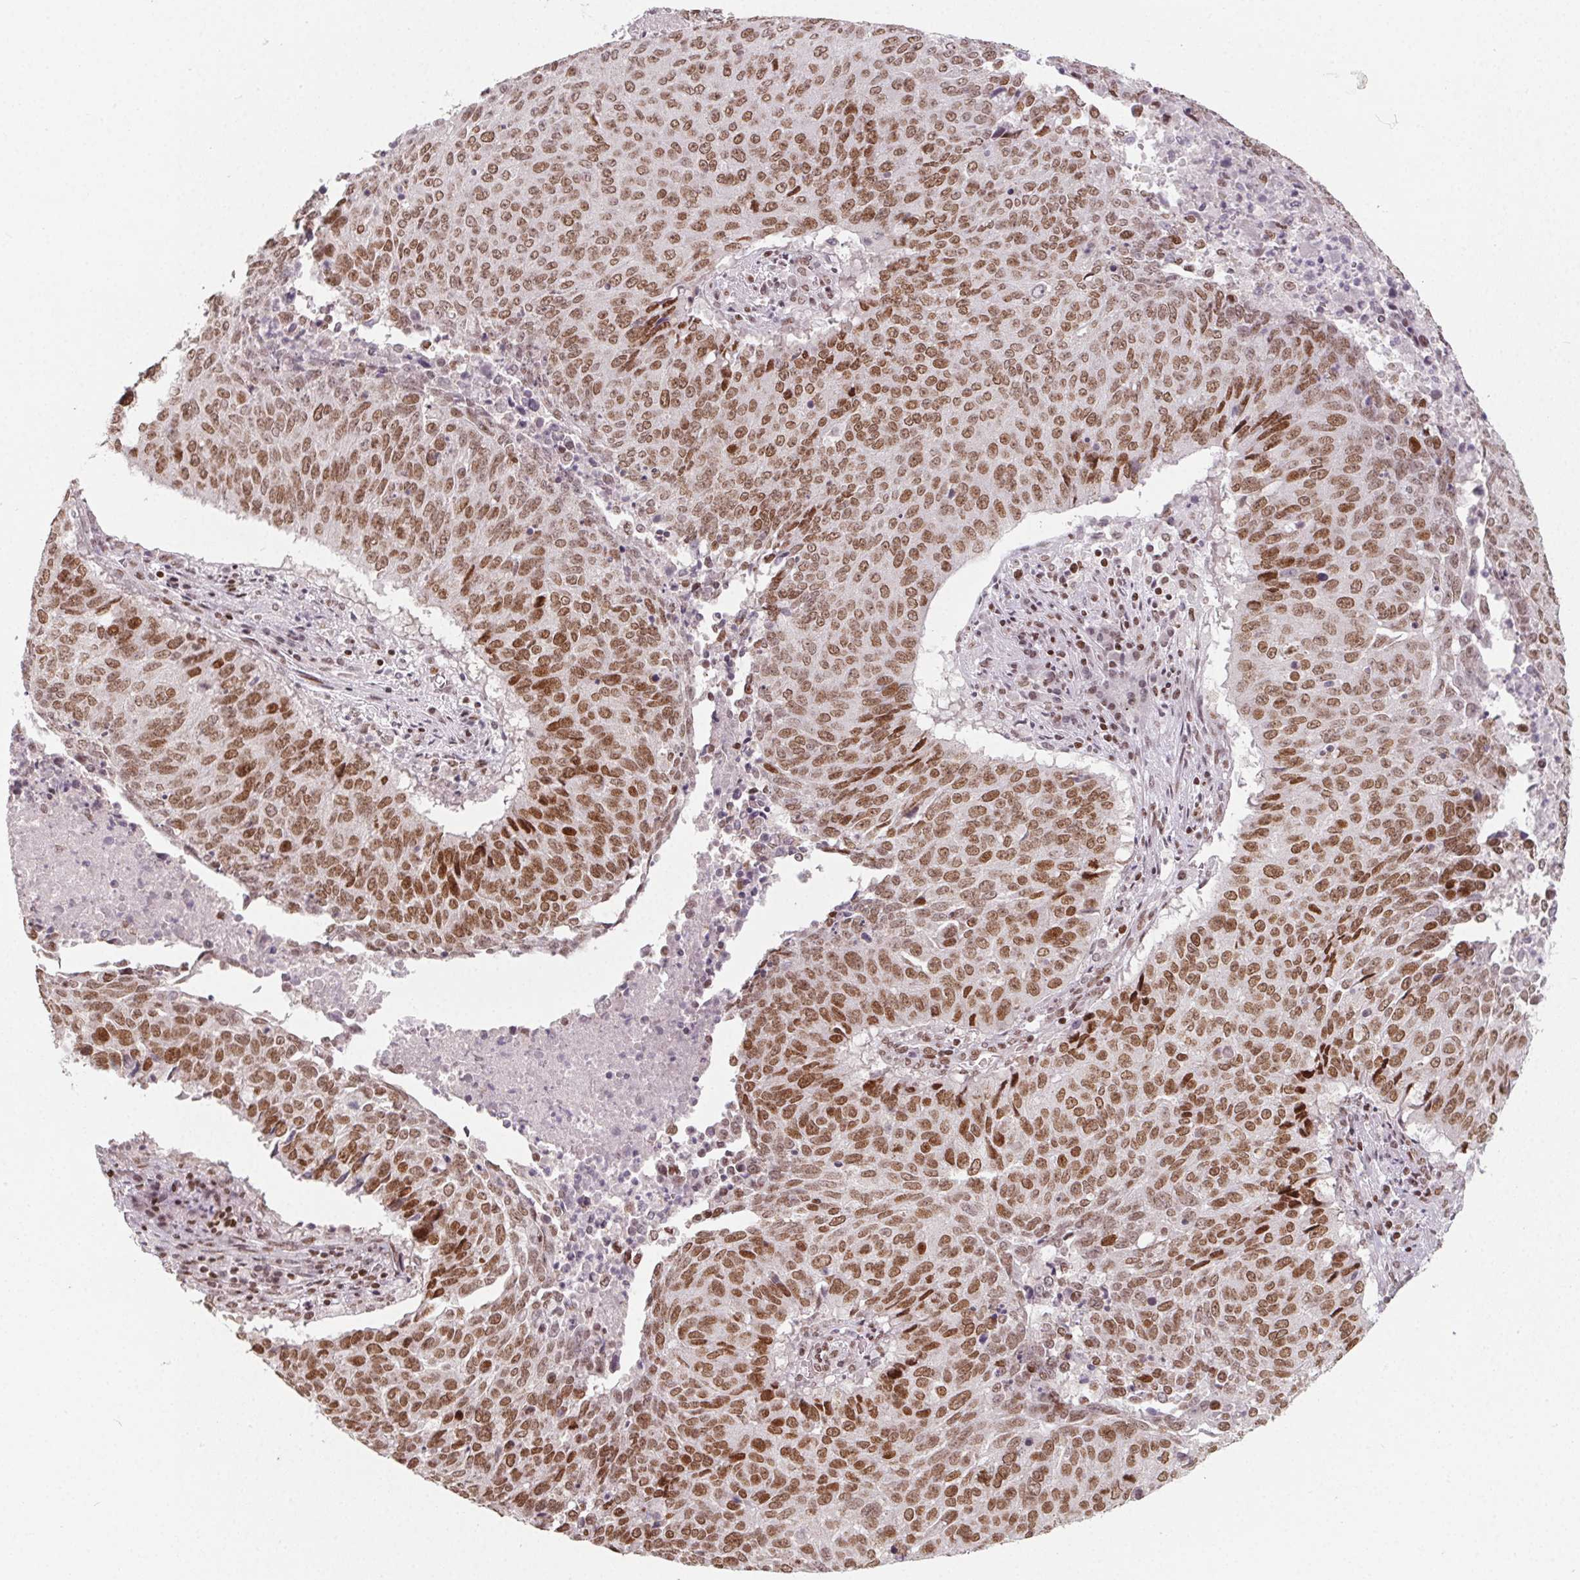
{"staining": {"intensity": "strong", "quantity": "25%-75%", "location": "nuclear"}, "tissue": "lung cancer", "cell_type": "Tumor cells", "image_type": "cancer", "snomed": [{"axis": "morphology", "description": "Normal tissue, NOS"}, {"axis": "morphology", "description": "Squamous cell carcinoma, NOS"}, {"axis": "topography", "description": "Bronchus"}, {"axis": "topography", "description": "Lung"}], "caption": "There is high levels of strong nuclear staining in tumor cells of lung squamous cell carcinoma, as demonstrated by immunohistochemical staining (brown color).", "gene": "KMT2A", "patient": {"sex": "male", "age": 64}}